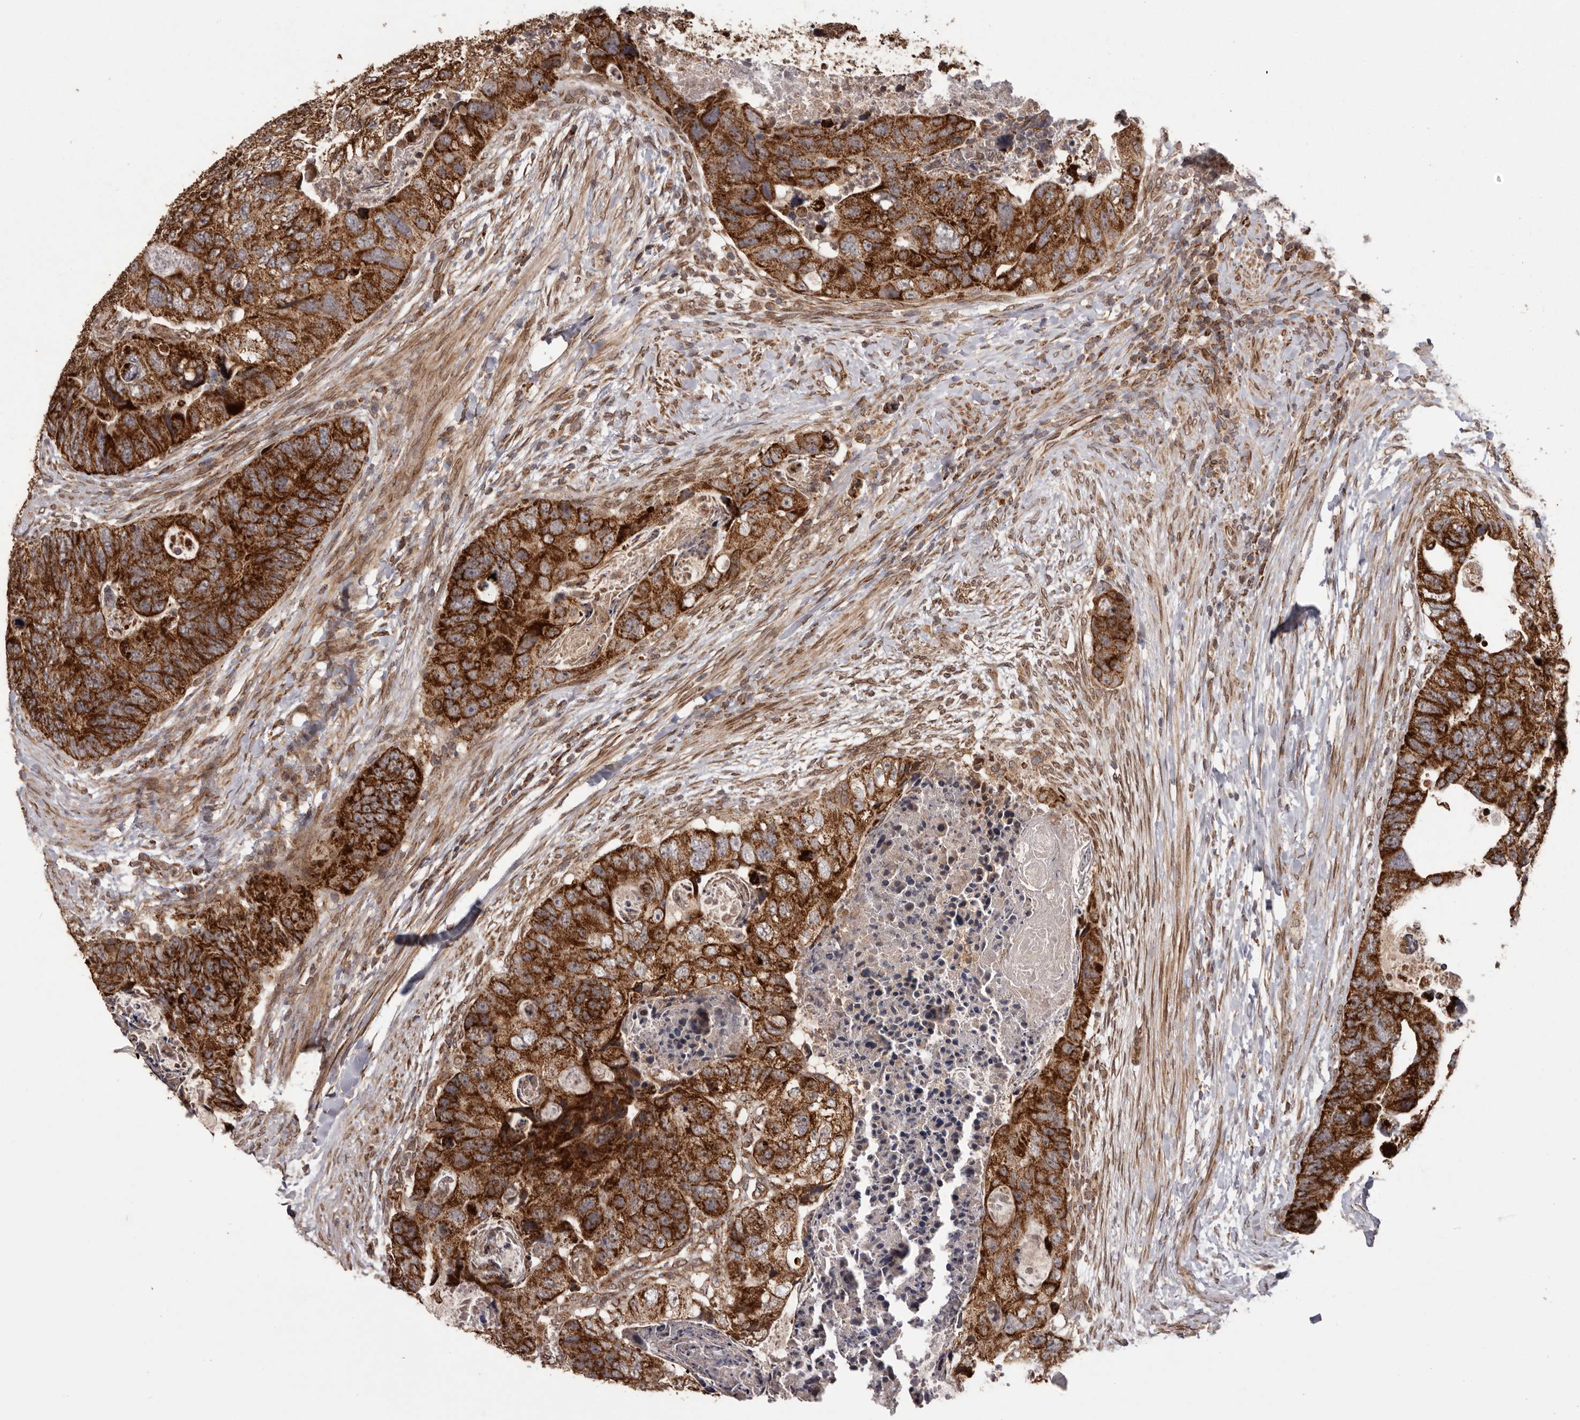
{"staining": {"intensity": "strong", "quantity": ">75%", "location": "cytoplasmic/membranous"}, "tissue": "colorectal cancer", "cell_type": "Tumor cells", "image_type": "cancer", "snomed": [{"axis": "morphology", "description": "Adenocarcinoma, NOS"}, {"axis": "topography", "description": "Rectum"}], "caption": "This image reveals IHC staining of human colorectal cancer, with high strong cytoplasmic/membranous staining in approximately >75% of tumor cells.", "gene": "CHRM2", "patient": {"sex": "male", "age": 59}}